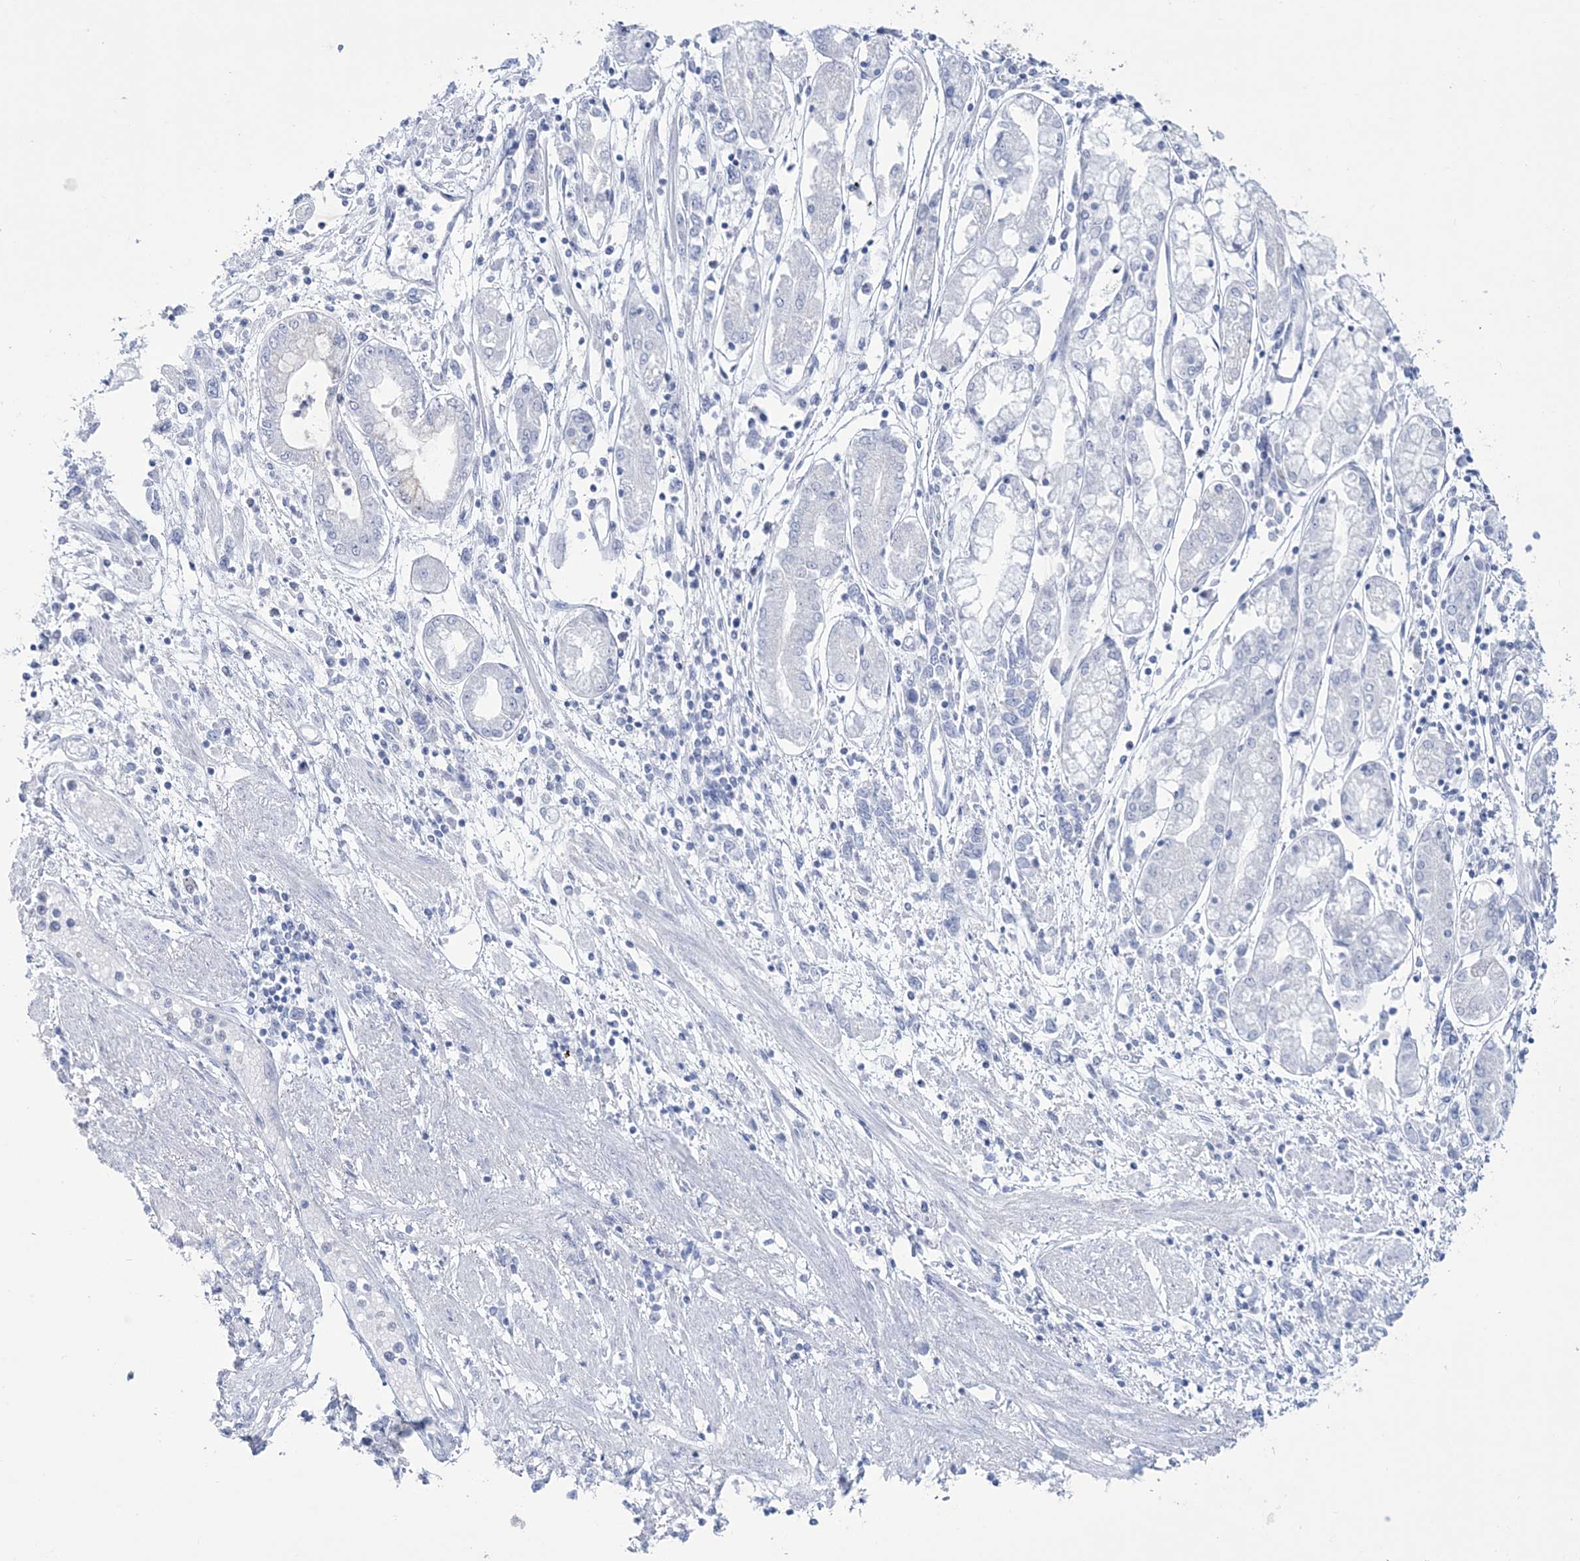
{"staining": {"intensity": "negative", "quantity": "none", "location": "none"}, "tissue": "stomach cancer", "cell_type": "Tumor cells", "image_type": "cancer", "snomed": [{"axis": "morphology", "description": "Adenocarcinoma, NOS"}, {"axis": "topography", "description": "Stomach"}], "caption": "This is an immunohistochemistry image of human stomach cancer. There is no expression in tumor cells.", "gene": "RBP2", "patient": {"sex": "female", "age": 76}}